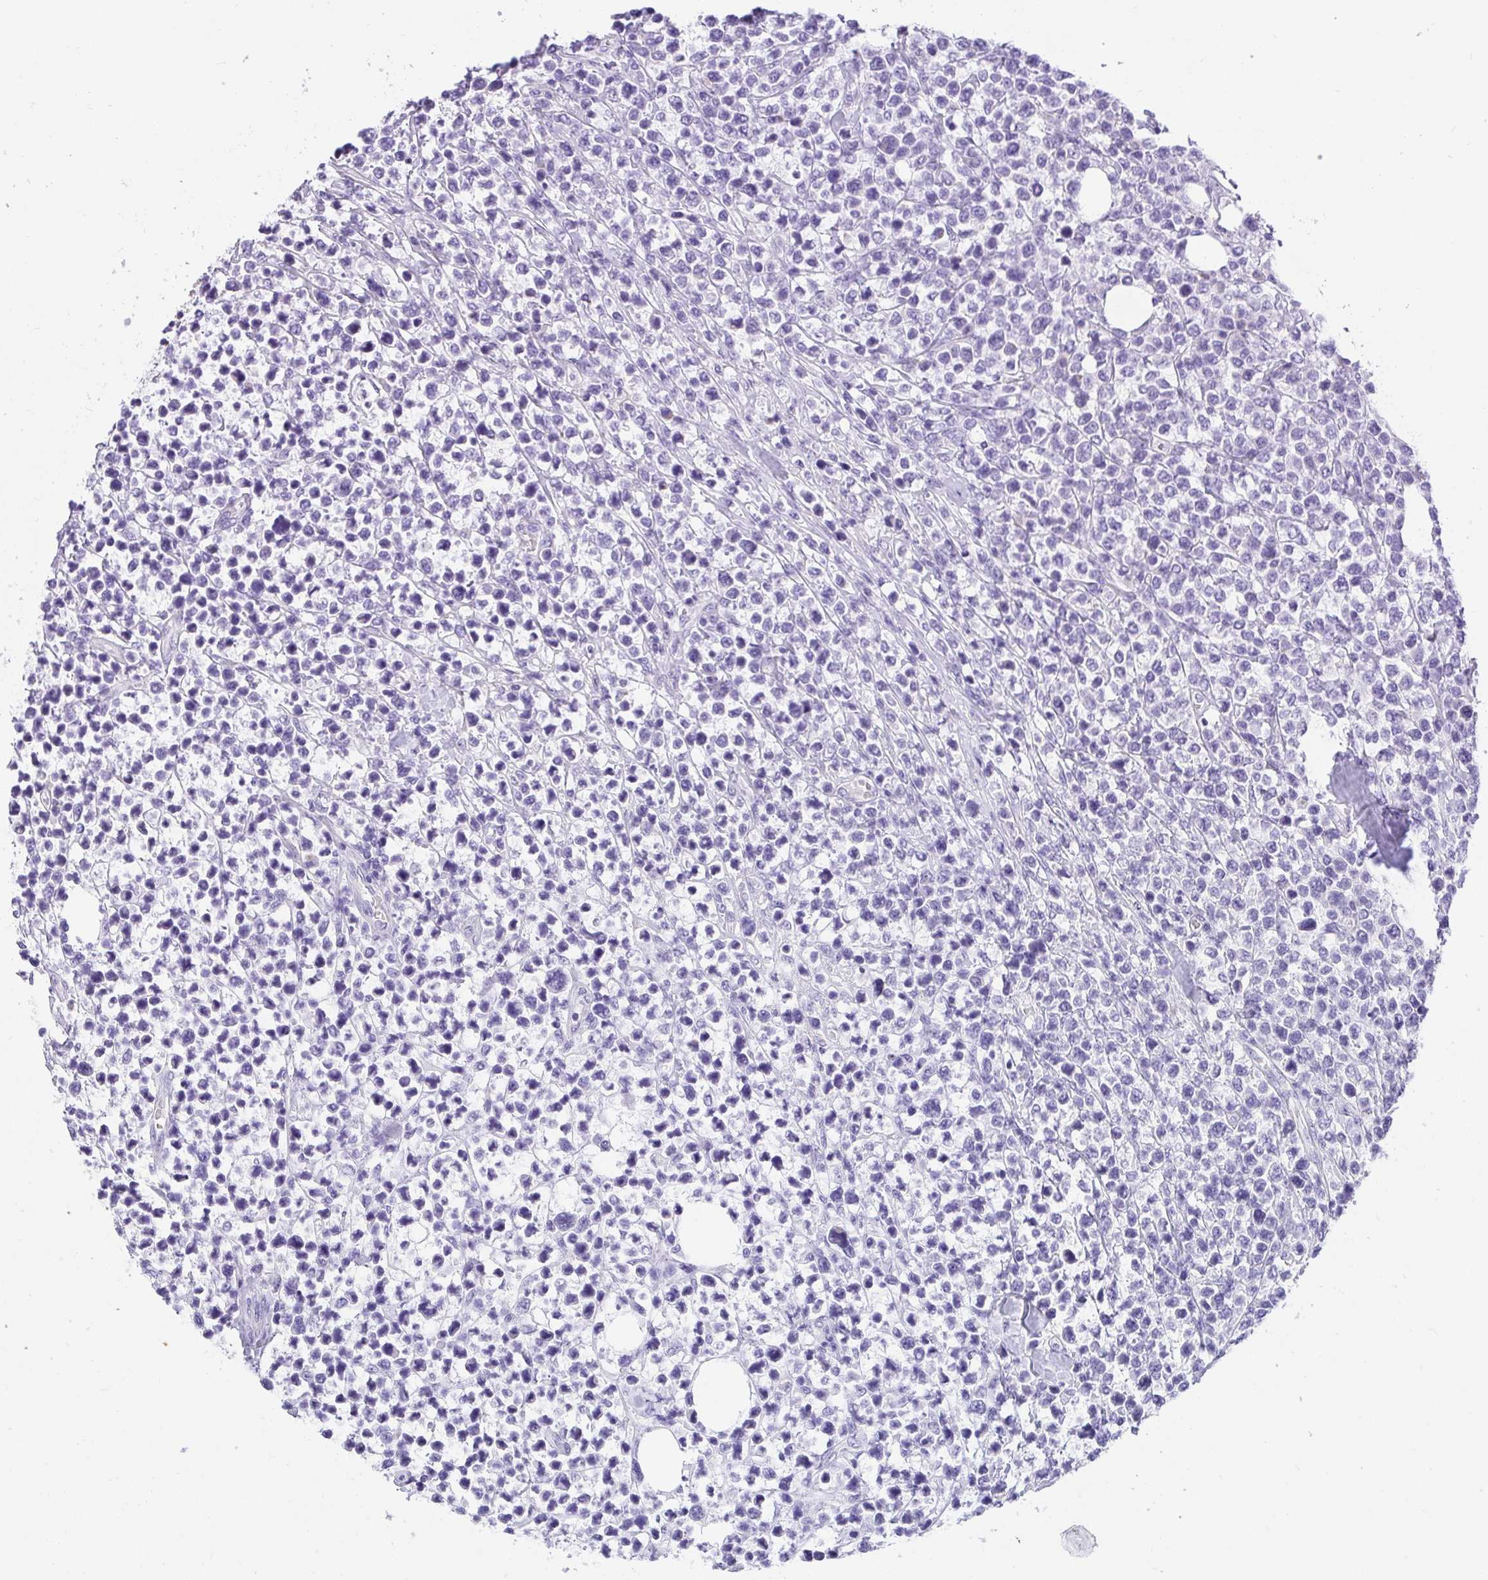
{"staining": {"intensity": "negative", "quantity": "none", "location": "none"}, "tissue": "lymphoma", "cell_type": "Tumor cells", "image_type": "cancer", "snomed": [{"axis": "morphology", "description": "Malignant lymphoma, non-Hodgkin's type, High grade"}, {"axis": "topography", "description": "Soft tissue"}], "caption": "Tumor cells are negative for brown protein staining in high-grade malignant lymphoma, non-Hodgkin's type. (DAB (3,3'-diaminobenzidine) IHC, high magnification).", "gene": "PLPPR3", "patient": {"sex": "female", "age": 56}}